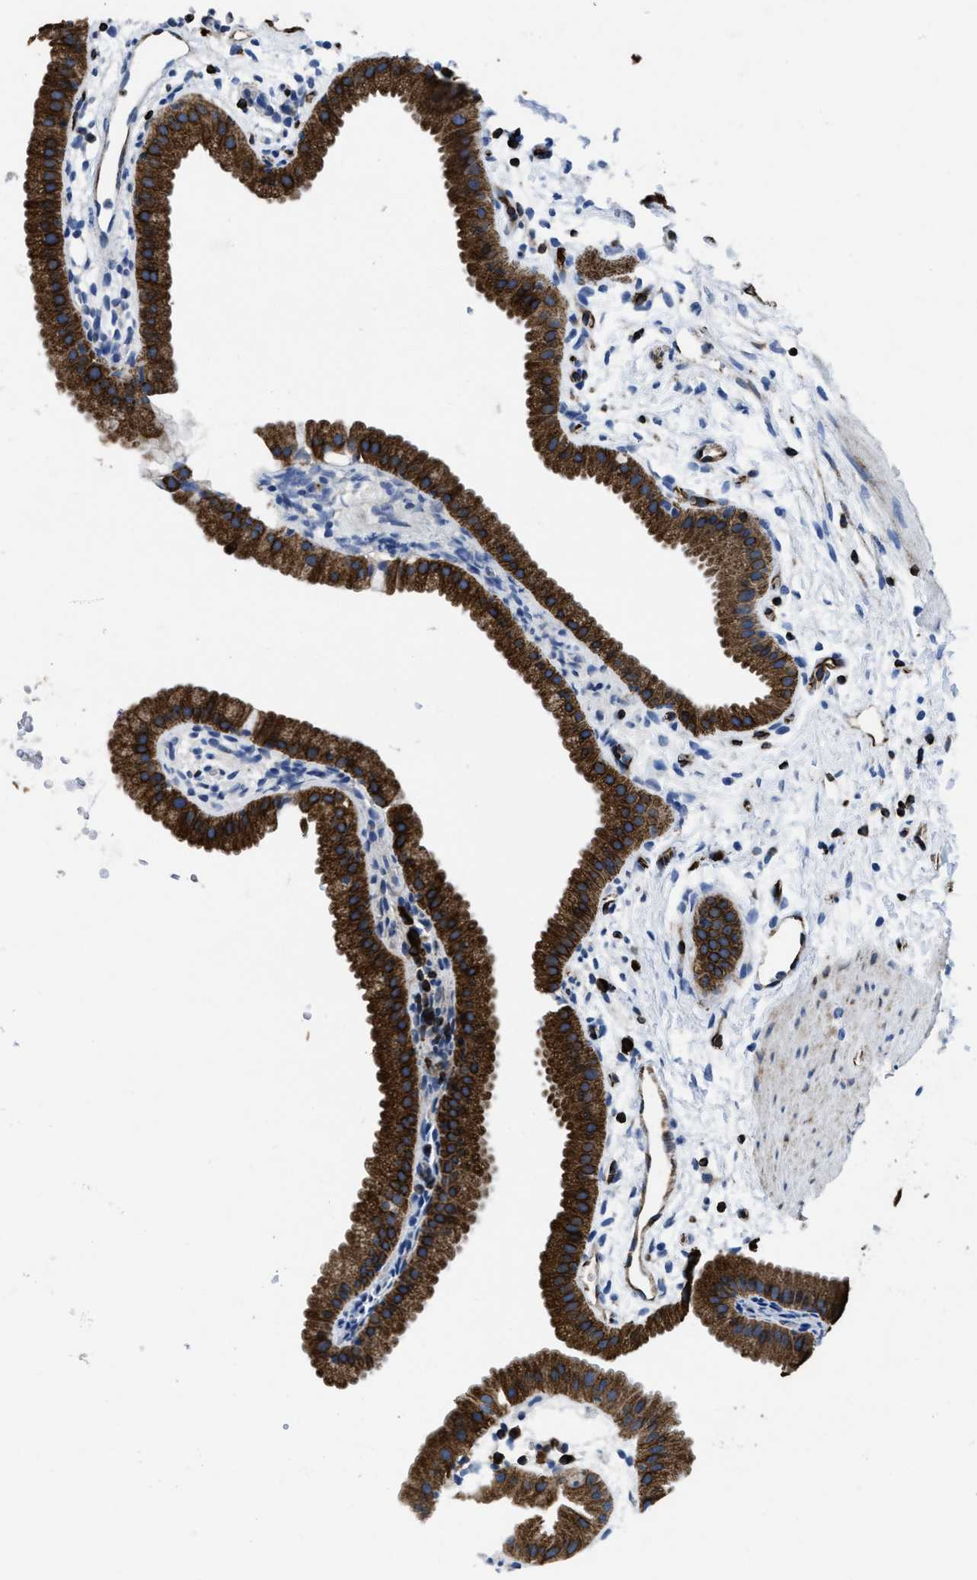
{"staining": {"intensity": "strong", "quantity": ">75%", "location": "cytoplasmic/membranous"}, "tissue": "gallbladder", "cell_type": "Glandular cells", "image_type": "normal", "snomed": [{"axis": "morphology", "description": "Normal tissue, NOS"}, {"axis": "topography", "description": "Gallbladder"}], "caption": "Human gallbladder stained with a brown dye displays strong cytoplasmic/membranous positive staining in approximately >75% of glandular cells.", "gene": "ITGA3", "patient": {"sex": "female", "age": 64}}